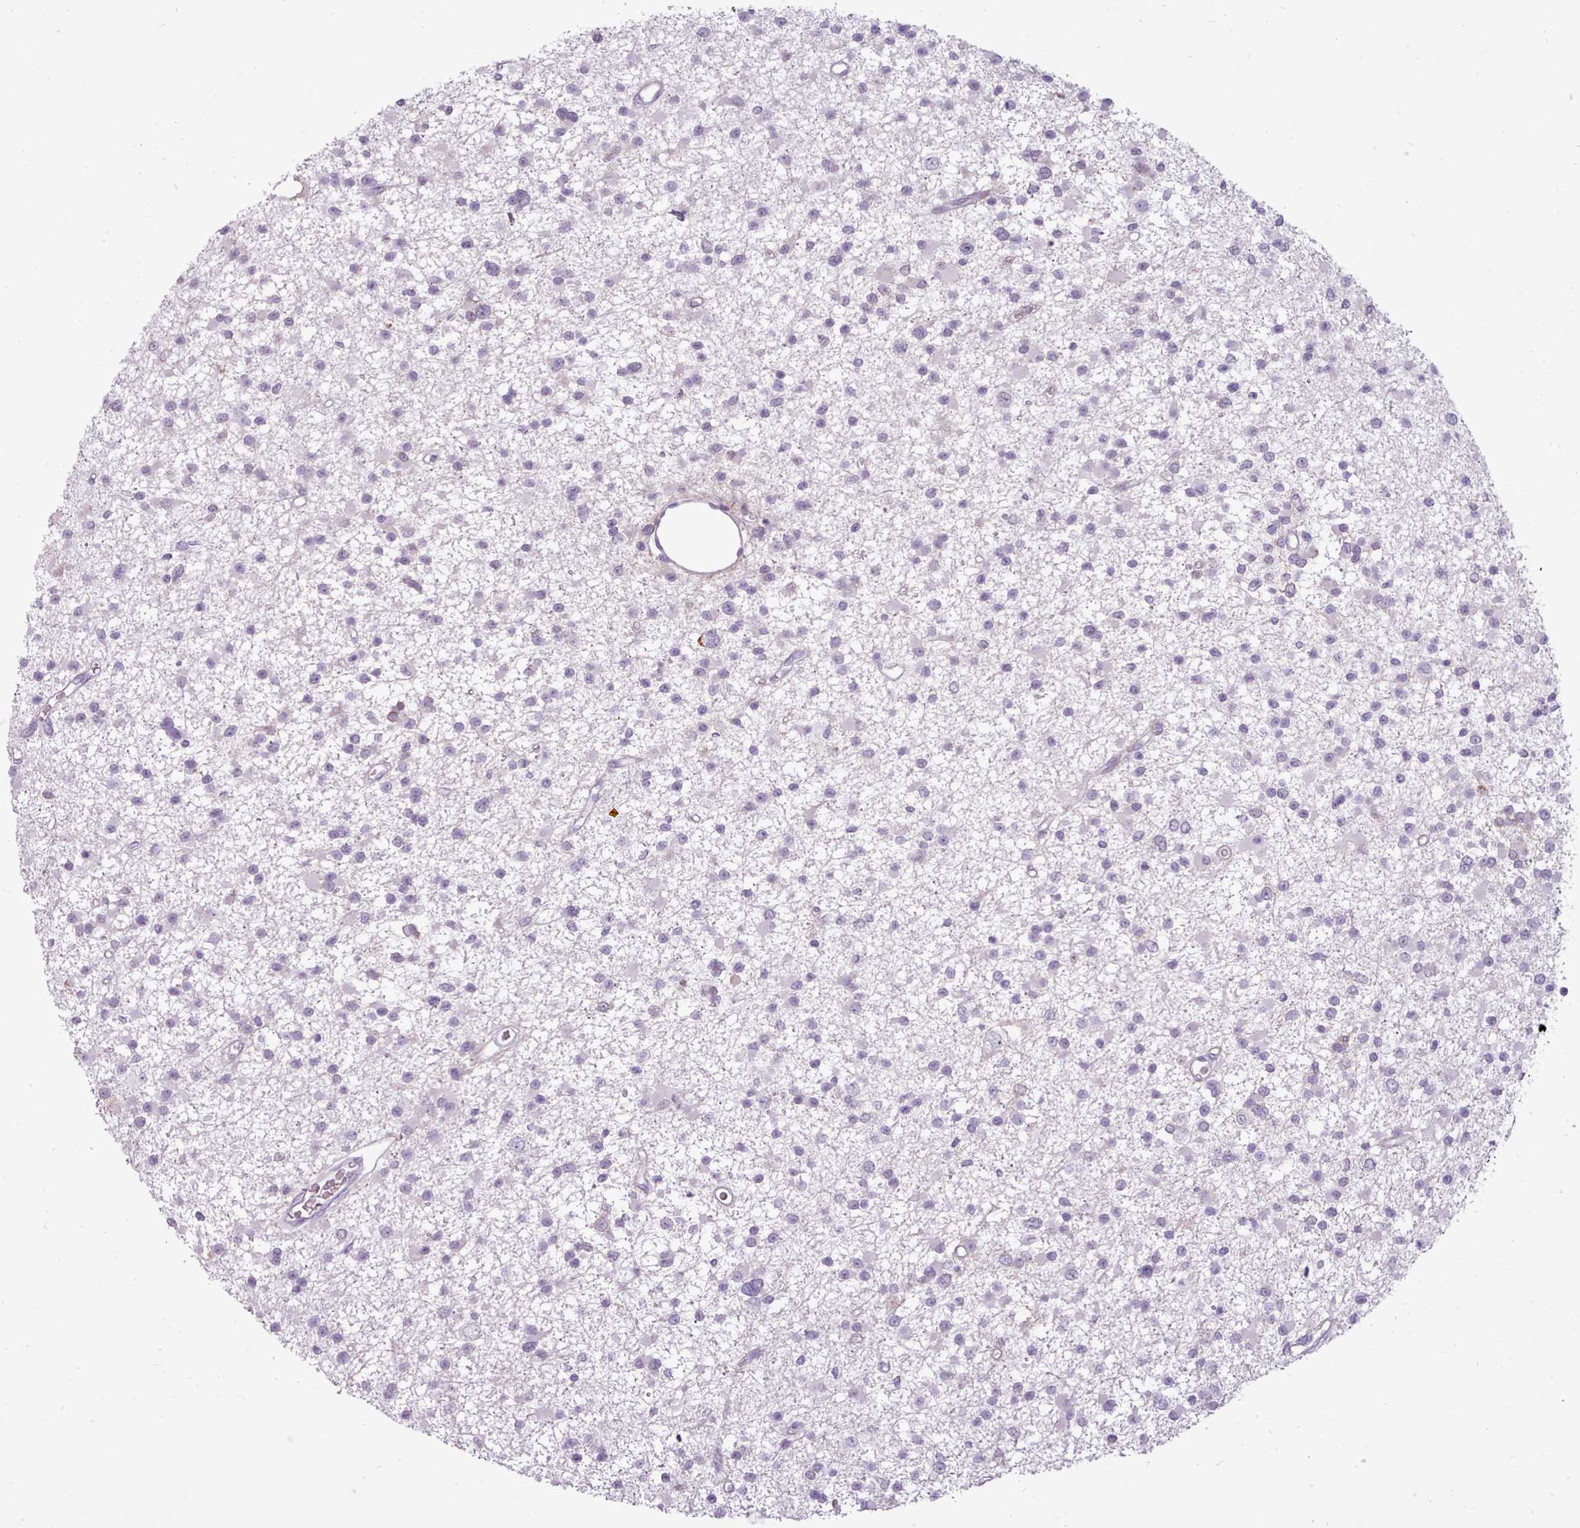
{"staining": {"intensity": "negative", "quantity": "none", "location": "none"}, "tissue": "glioma", "cell_type": "Tumor cells", "image_type": "cancer", "snomed": [{"axis": "morphology", "description": "Glioma, malignant, Low grade"}, {"axis": "topography", "description": "Brain"}], "caption": "This photomicrograph is of malignant glioma (low-grade) stained with IHC to label a protein in brown with the nuclei are counter-stained blue. There is no expression in tumor cells.", "gene": "ATRAID", "patient": {"sex": "female", "age": 22}}